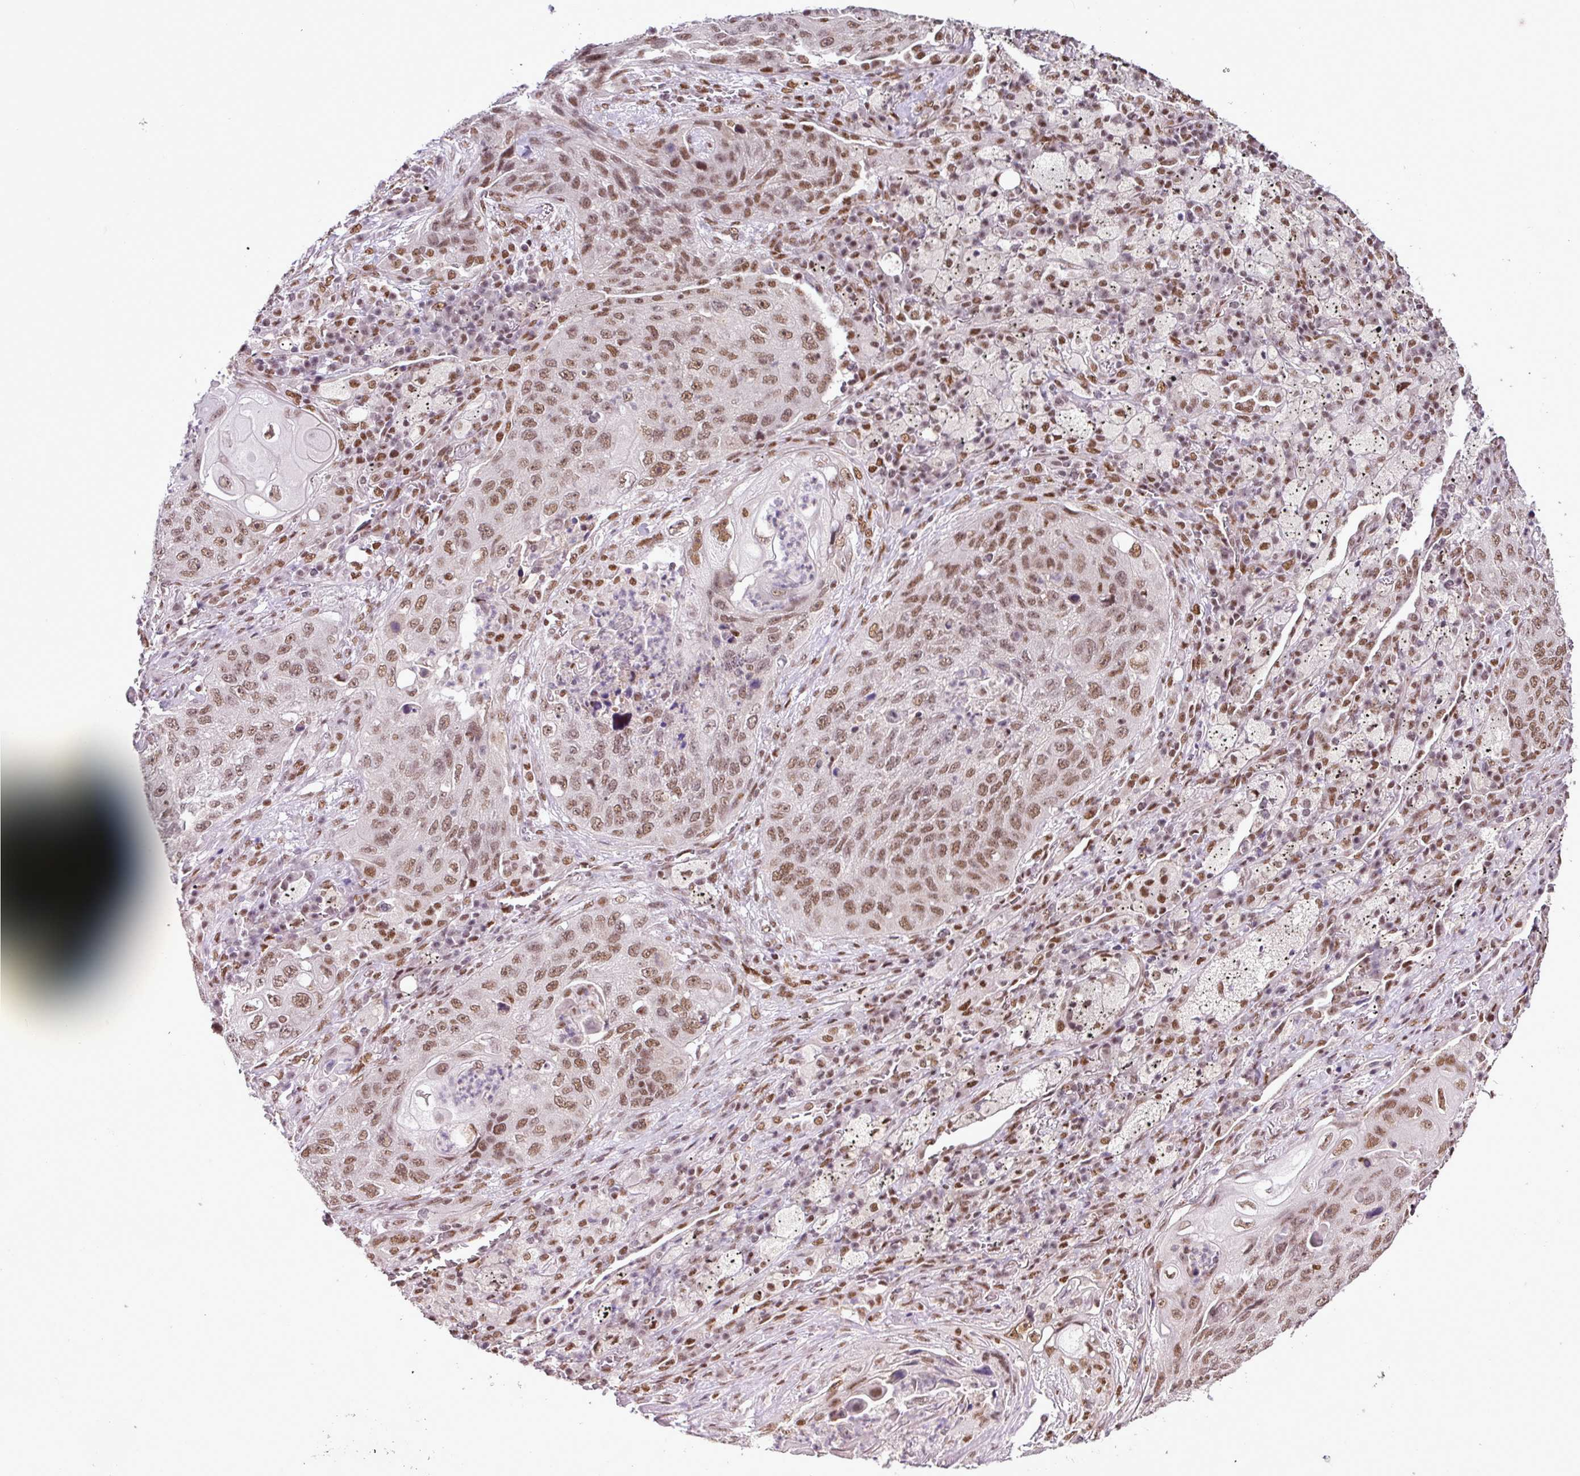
{"staining": {"intensity": "moderate", "quantity": ">75%", "location": "nuclear"}, "tissue": "lung cancer", "cell_type": "Tumor cells", "image_type": "cancer", "snomed": [{"axis": "morphology", "description": "Squamous cell carcinoma, NOS"}, {"axis": "topography", "description": "Lung"}], "caption": "Tumor cells demonstrate medium levels of moderate nuclear positivity in approximately >75% of cells in lung squamous cell carcinoma.", "gene": "PGAP4", "patient": {"sex": "female", "age": 63}}